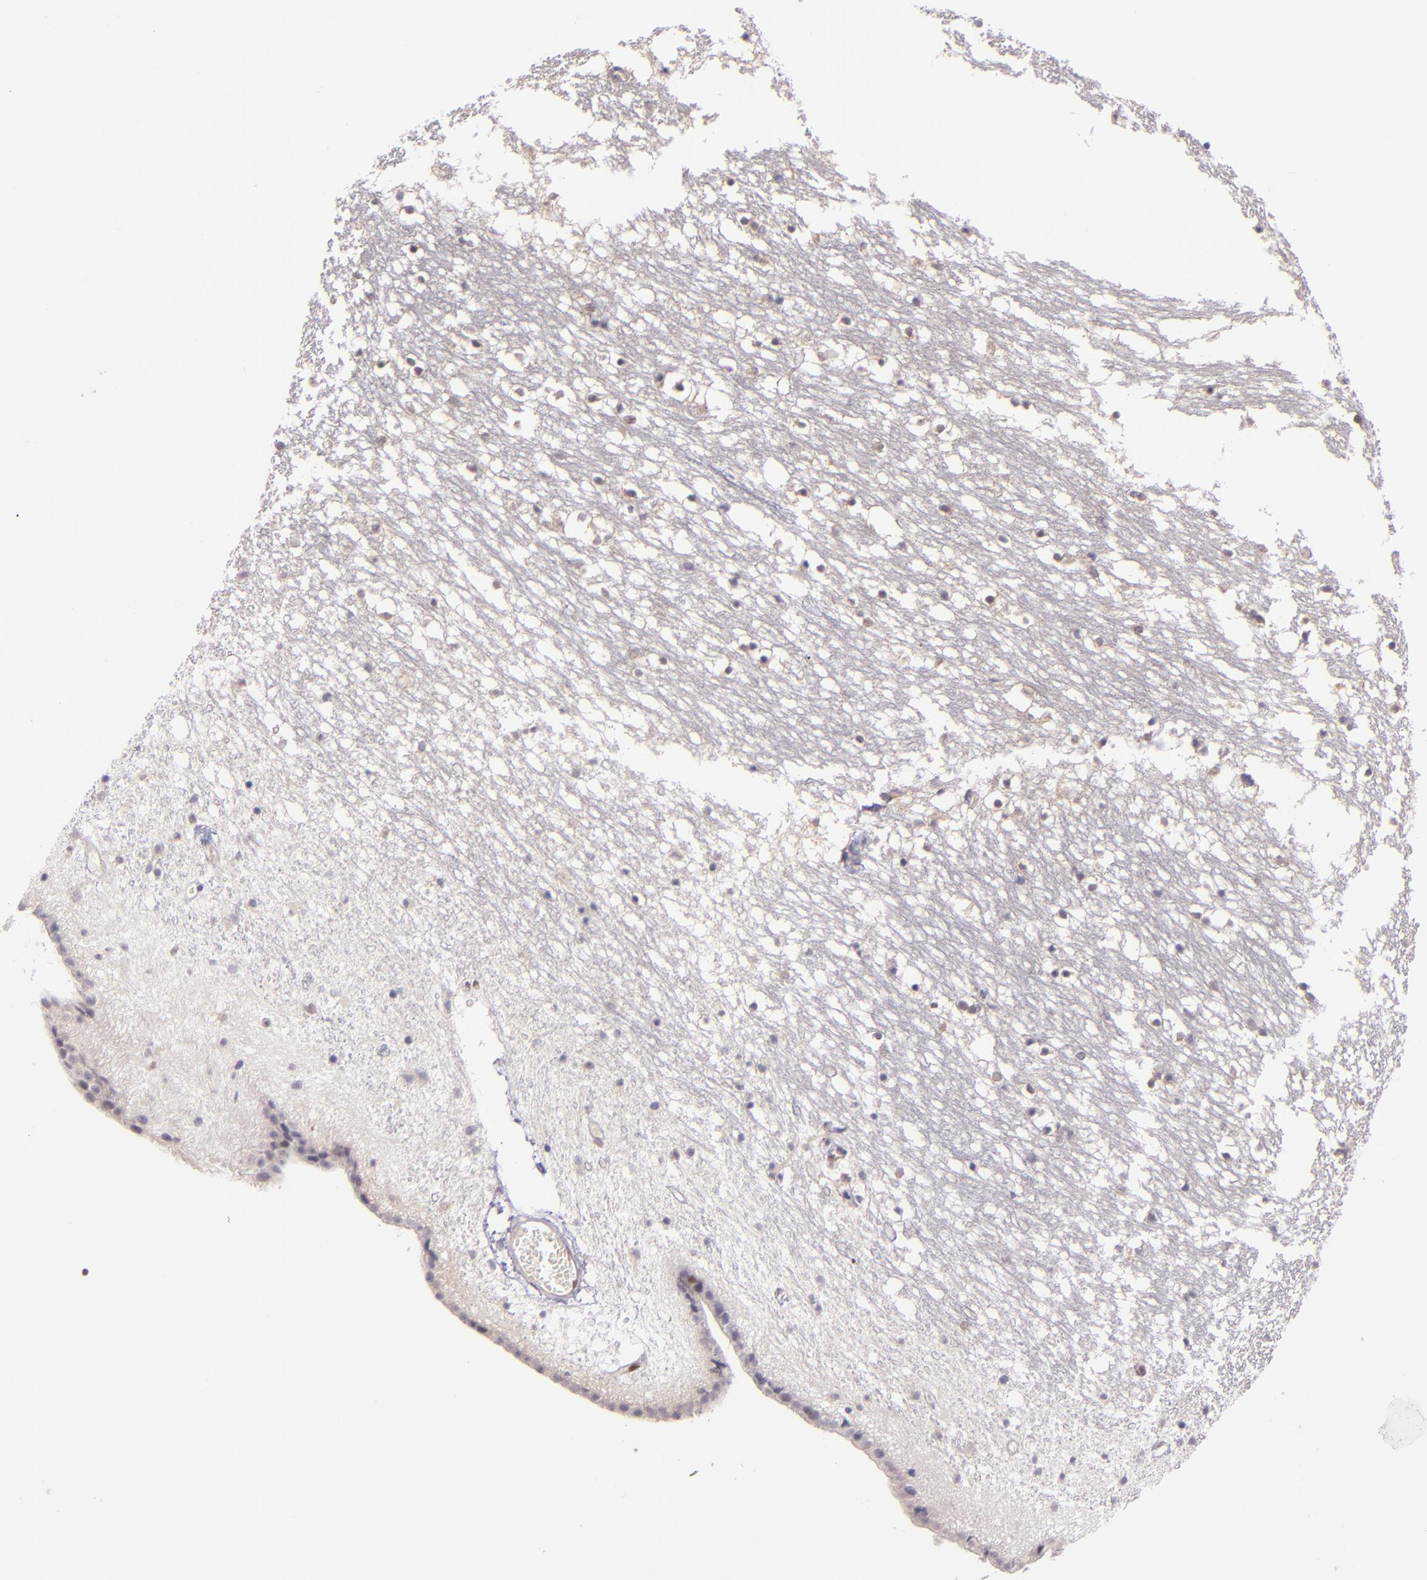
{"staining": {"intensity": "negative", "quantity": "none", "location": "none"}, "tissue": "caudate", "cell_type": "Glial cells", "image_type": "normal", "snomed": [{"axis": "morphology", "description": "Normal tissue, NOS"}, {"axis": "topography", "description": "Lateral ventricle wall"}], "caption": "A high-resolution micrograph shows immunohistochemistry (IHC) staining of normal caudate, which demonstrates no significant expression in glial cells.", "gene": "CSE1L", "patient": {"sex": "male", "age": 45}}